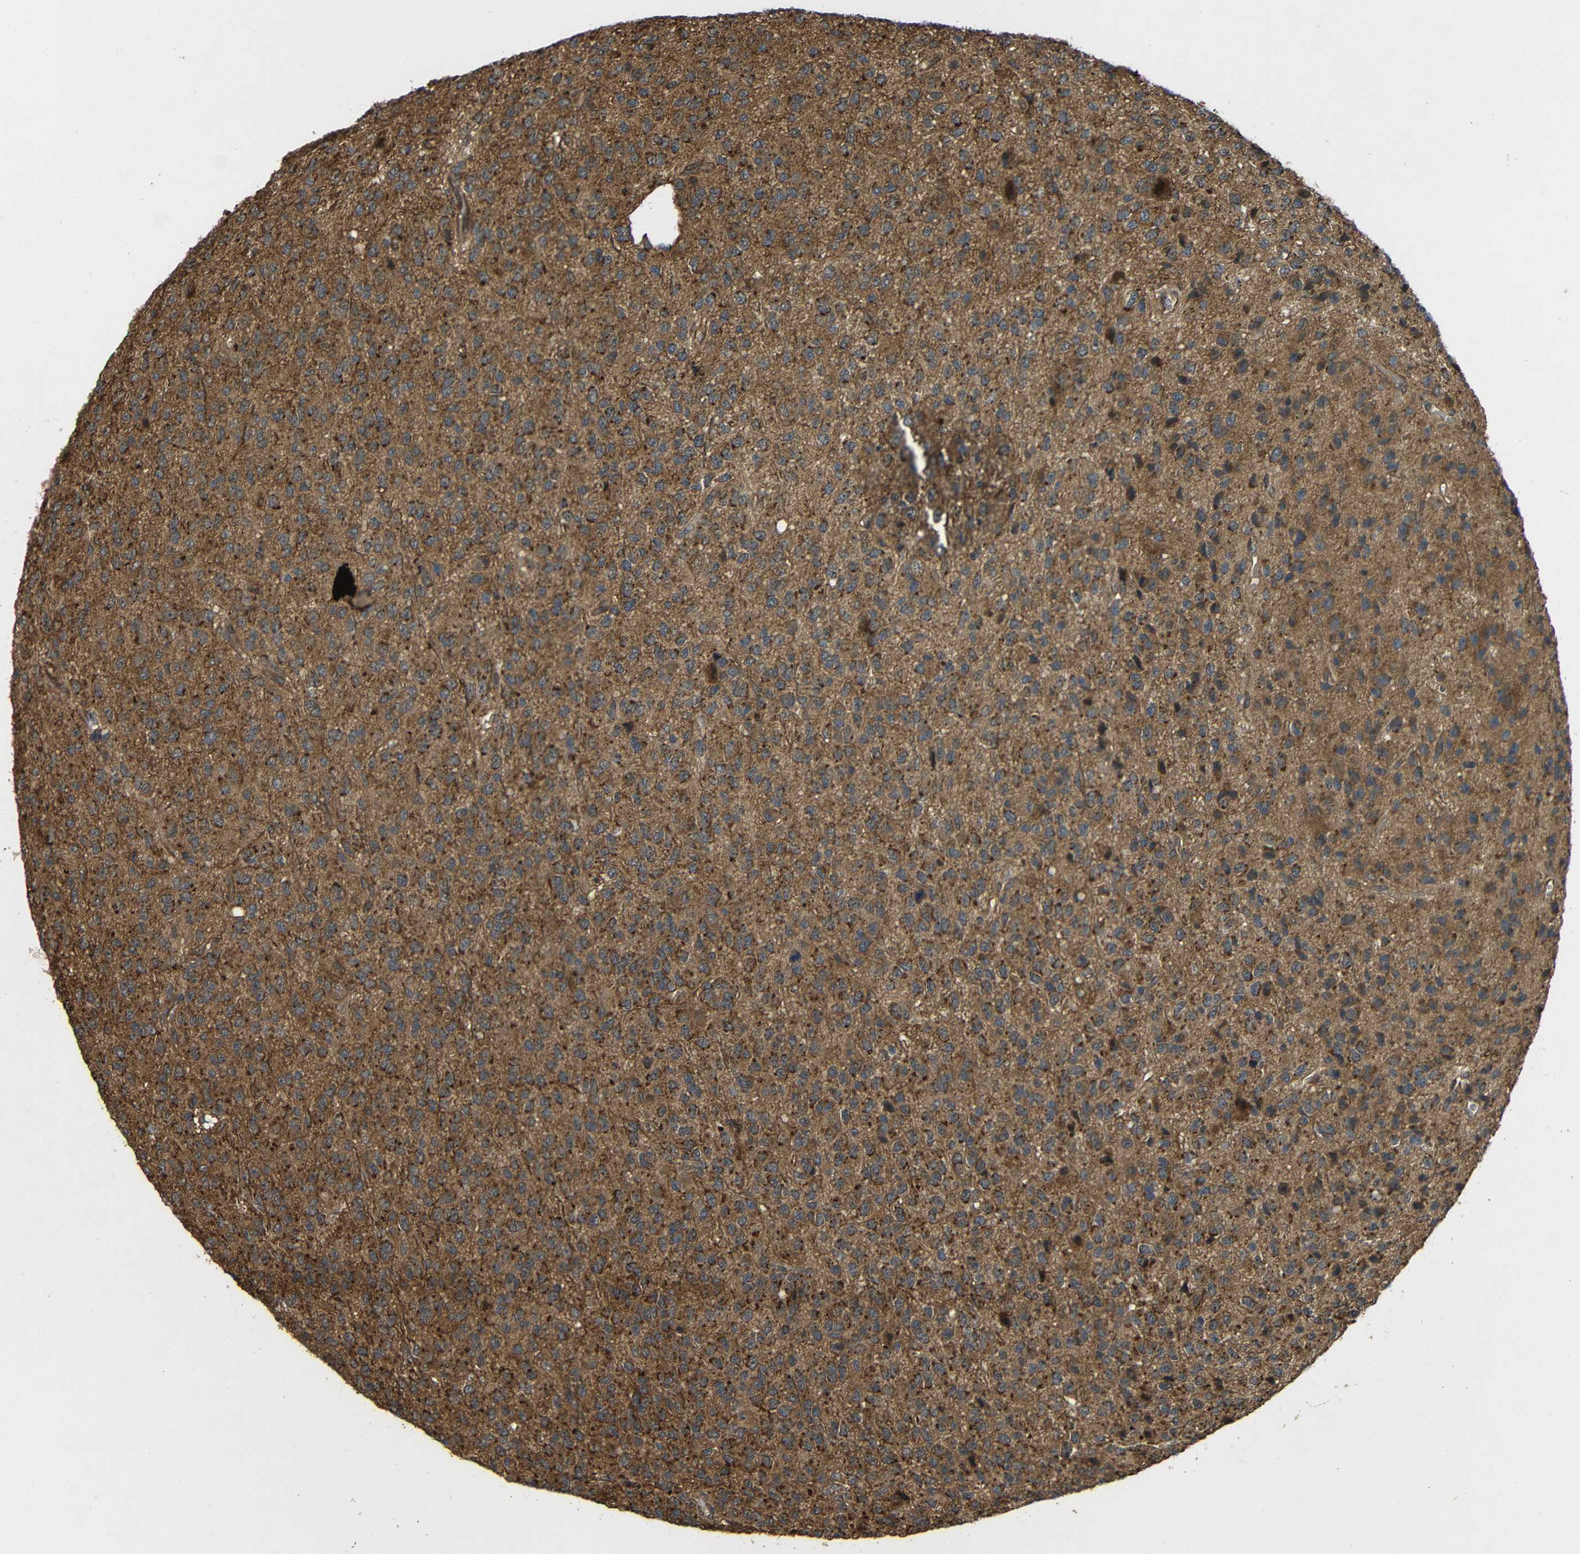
{"staining": {"intensity": "strong", "quantity": ">75%", "location": "cytoplasmic/membranous"}, "tissue": "glioma", "cell_type": "Tumor cells", "image_type": "cancer", "snomed": [{"axis": "morphology", "description": "Glioma, malignant, High grade"}, {"axis": "topography", "description": "pancreas cauda"}], "caption": "The immunohistochemical stain labels strong cytoplasmic/membranous positivity in tumor cells of malignant glioma (high-grade) tissue.", "gene": "C1GALT1", "patient": {"sex": "male", "age": 60}}